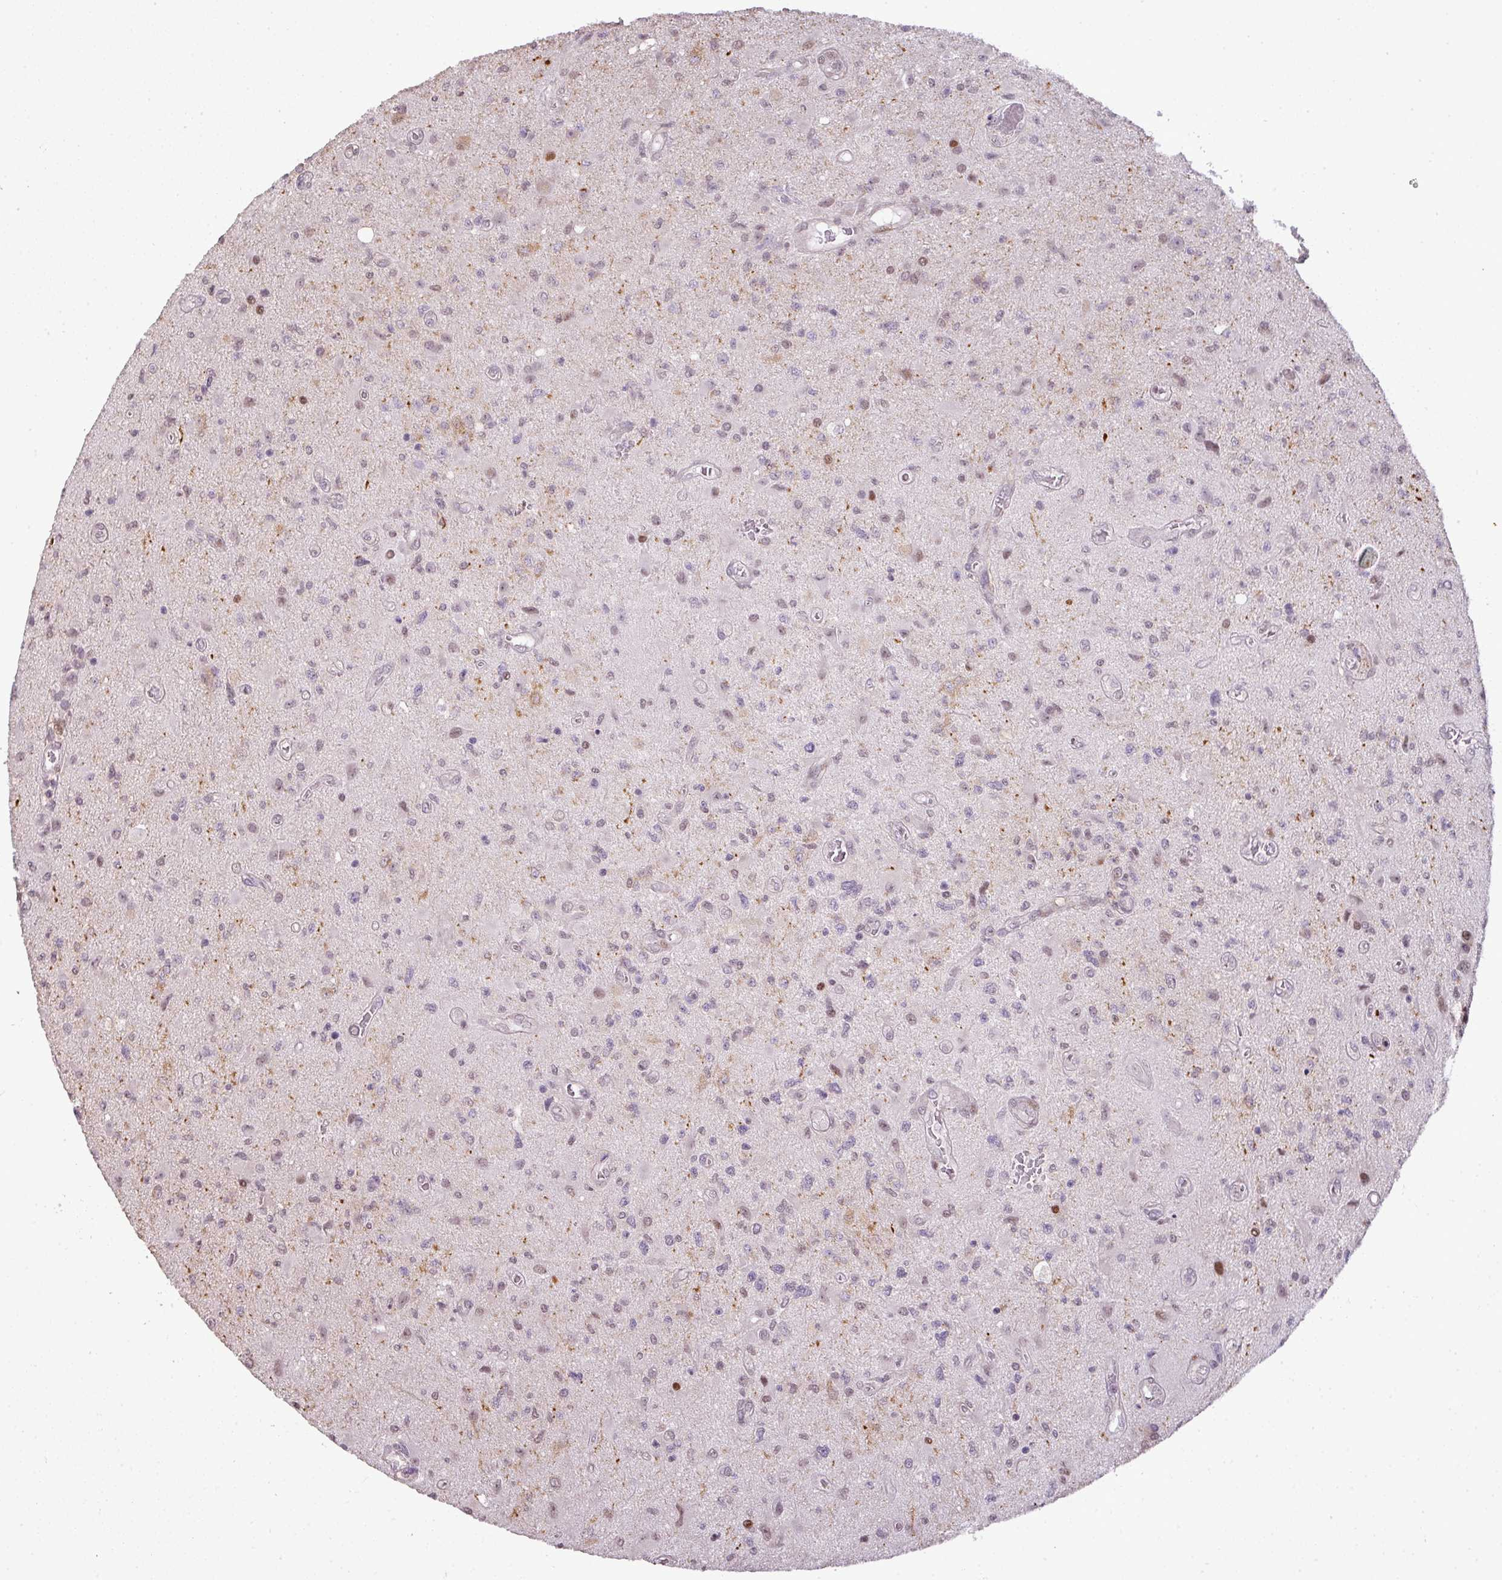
{"staining": {"intensity": "moderate", "quantity": "<25%", "location": "nuclear"}, "tissue": "glioma", "cell_type": "Tumor cells", "image_type": "cancer", "snomed": [{"axis": "morphology", "description": "Glioma, malignant, High grade"}, {"axis": "topography", "description": "Brain"}], "caption": "The micrograph shows a brown stain indicating the presence of a protein in the nuclear of tumor cells in glioma. (DAB (3,3'-diaminobenzidine) IHC with brightfield microscopy, high magnification).", "gene": "MYSM1", "patient": {"sex": "male", "age": 67}}